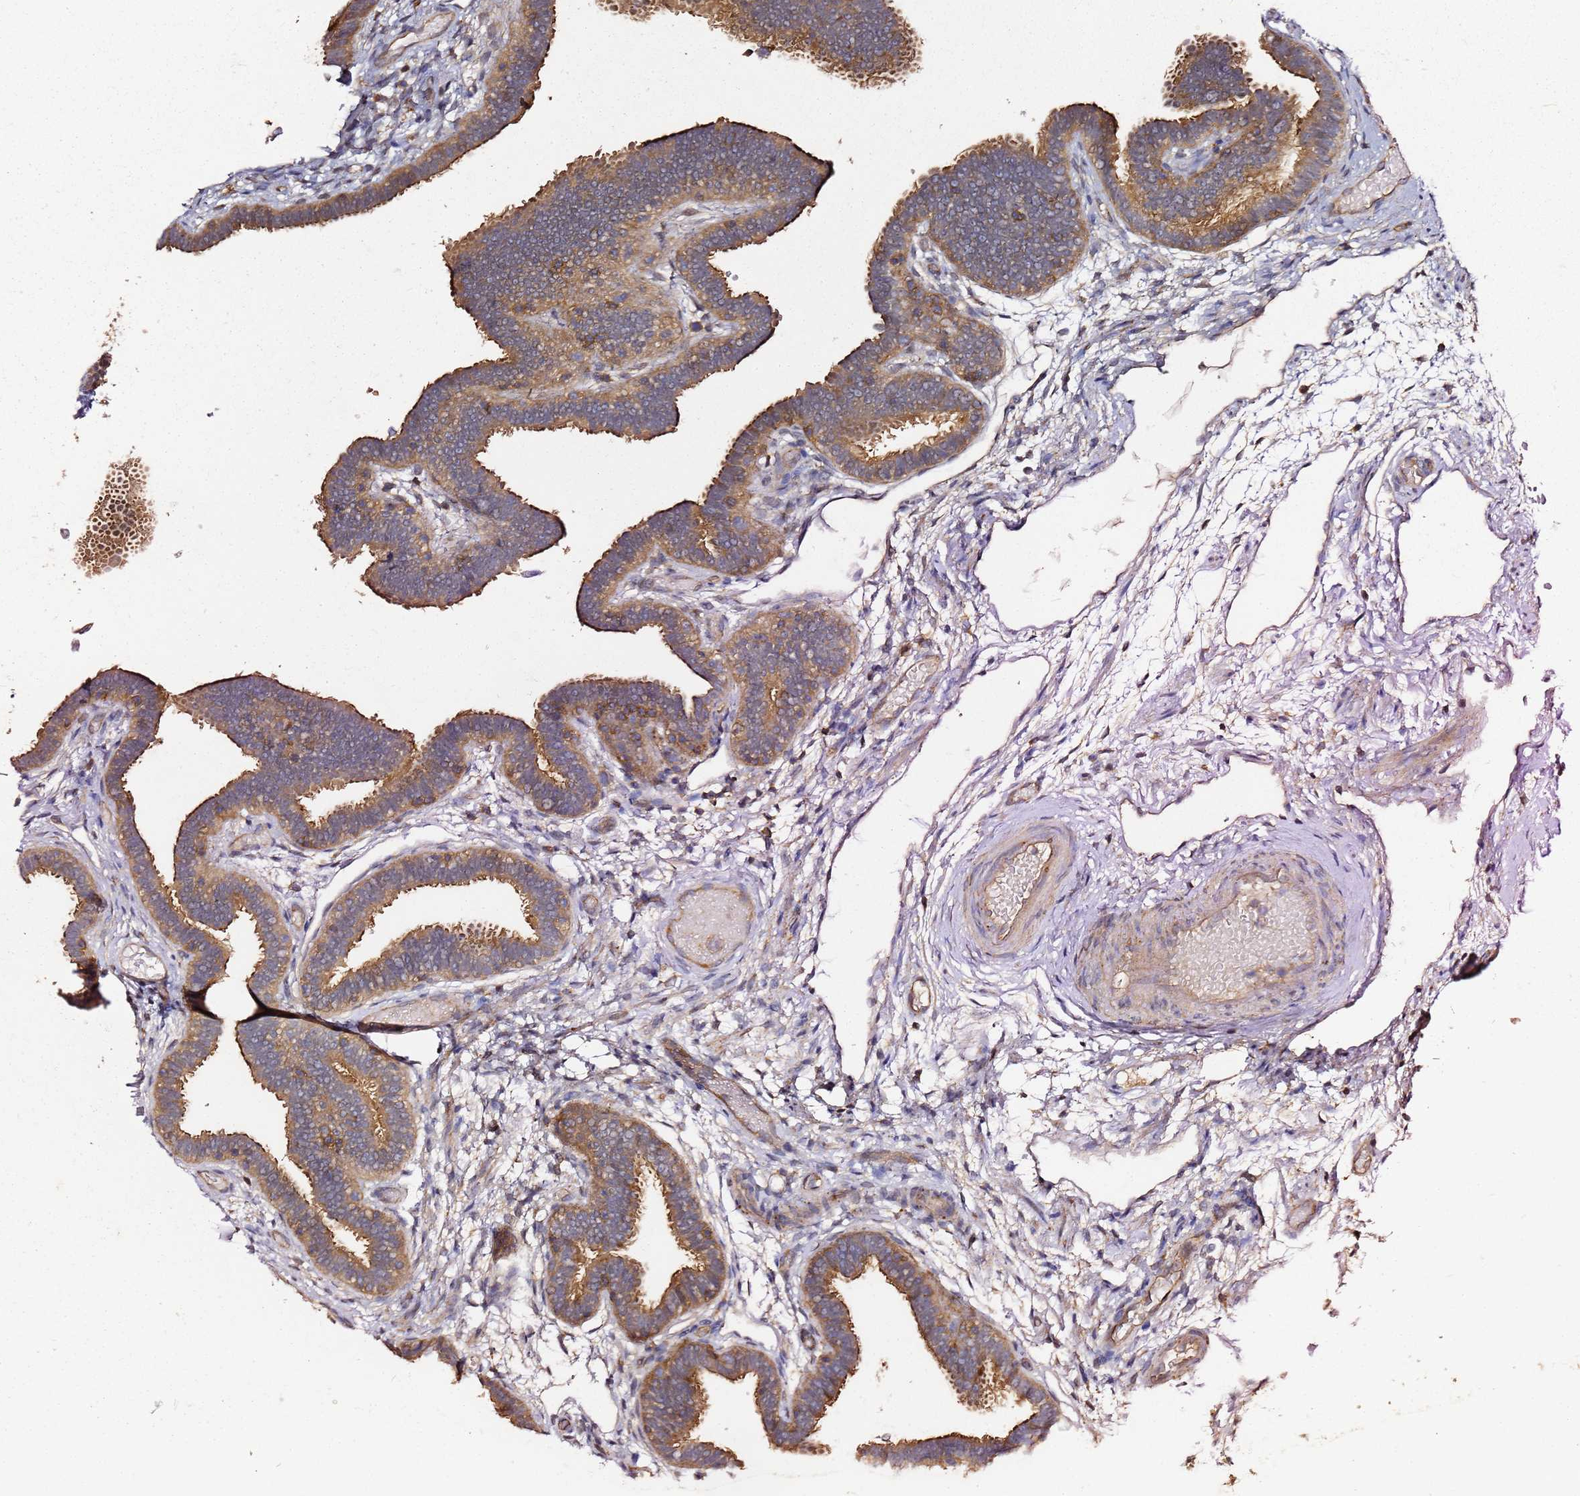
{"staining": {"intensity": "strong", "quantity": ">75%", "location": "cytoplasmic/membranous"}, "tissue": "fallopian tube", "cell_type": "Glandular cells", "image_type": "normal", "snomed": [{"axis": "morphology", "description": "Normal tissue, NOS"}, {"axis": "topography", "description": "Fallopian tube"}], "caption": "Immunohistochemistry (DAB) staining of normal fallopian tube exhibits strong cytoplasmic/membranous protein expression in approximately >75% of glandular cells.", "gene": "SCGB2B2", "patient": {"sex": "female", "age": 37}}